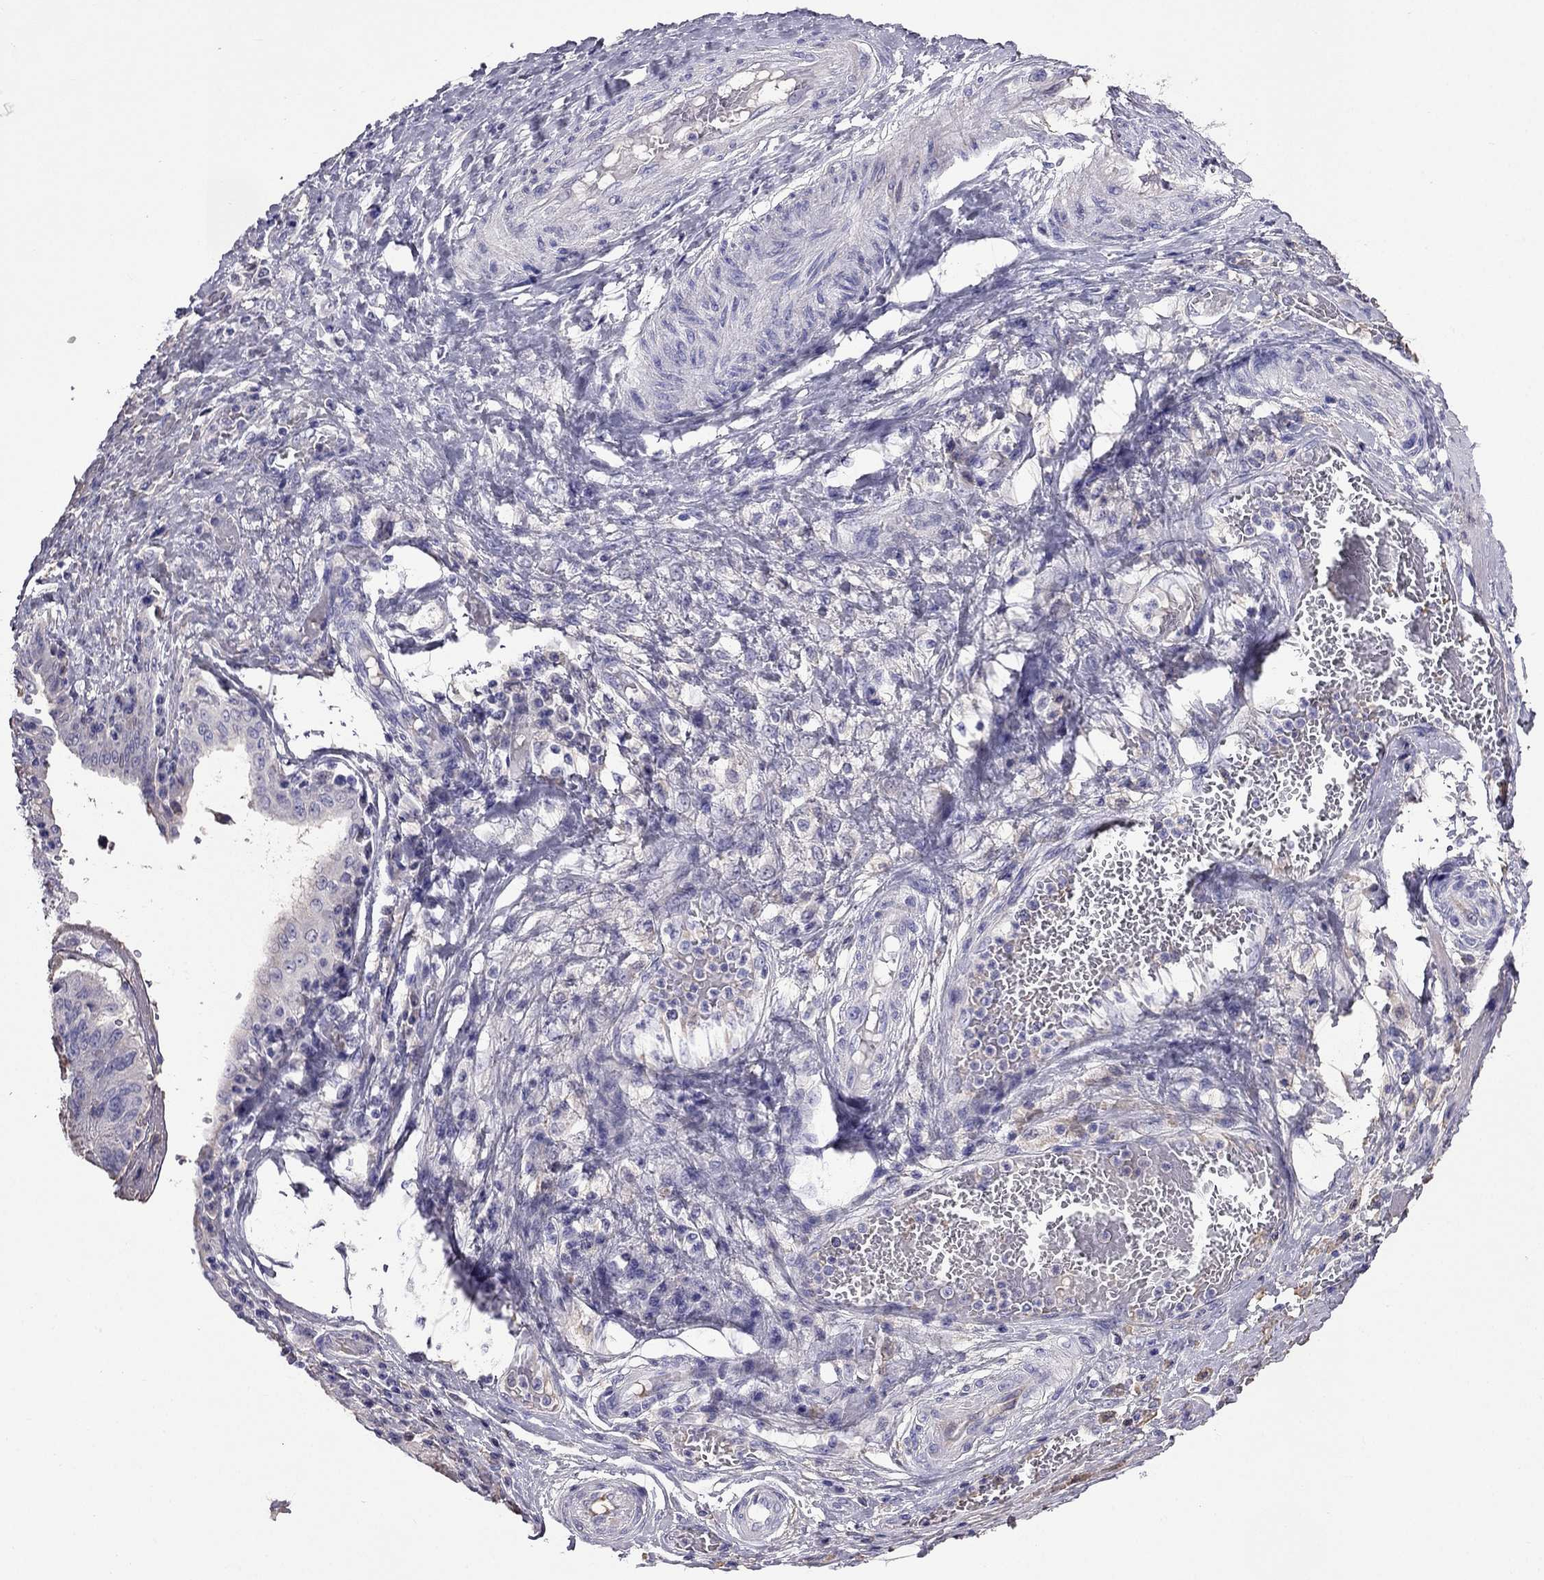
{"staining": {"intensity": "negative", "quantity": "none", "location": "none"}, "tissue": "ovarian cancer", "cell_type": "Tumor cells", "image_type": "cancer", "snomed": [{"axis": "morphology", "description": "Cystadenocarcinoma, serous, NOS"}, {"axis": "topography", "description": "Ovary"}], "caption": "Immunohistochemistry (IHC) photomicrograph of serous cystadenocarcinoma (ovarian) stained for a protein (brown), which shows no positivity in tumor cells.", "gene": "TBC1D21", "patient": {"sex": "female", "age": 79}}